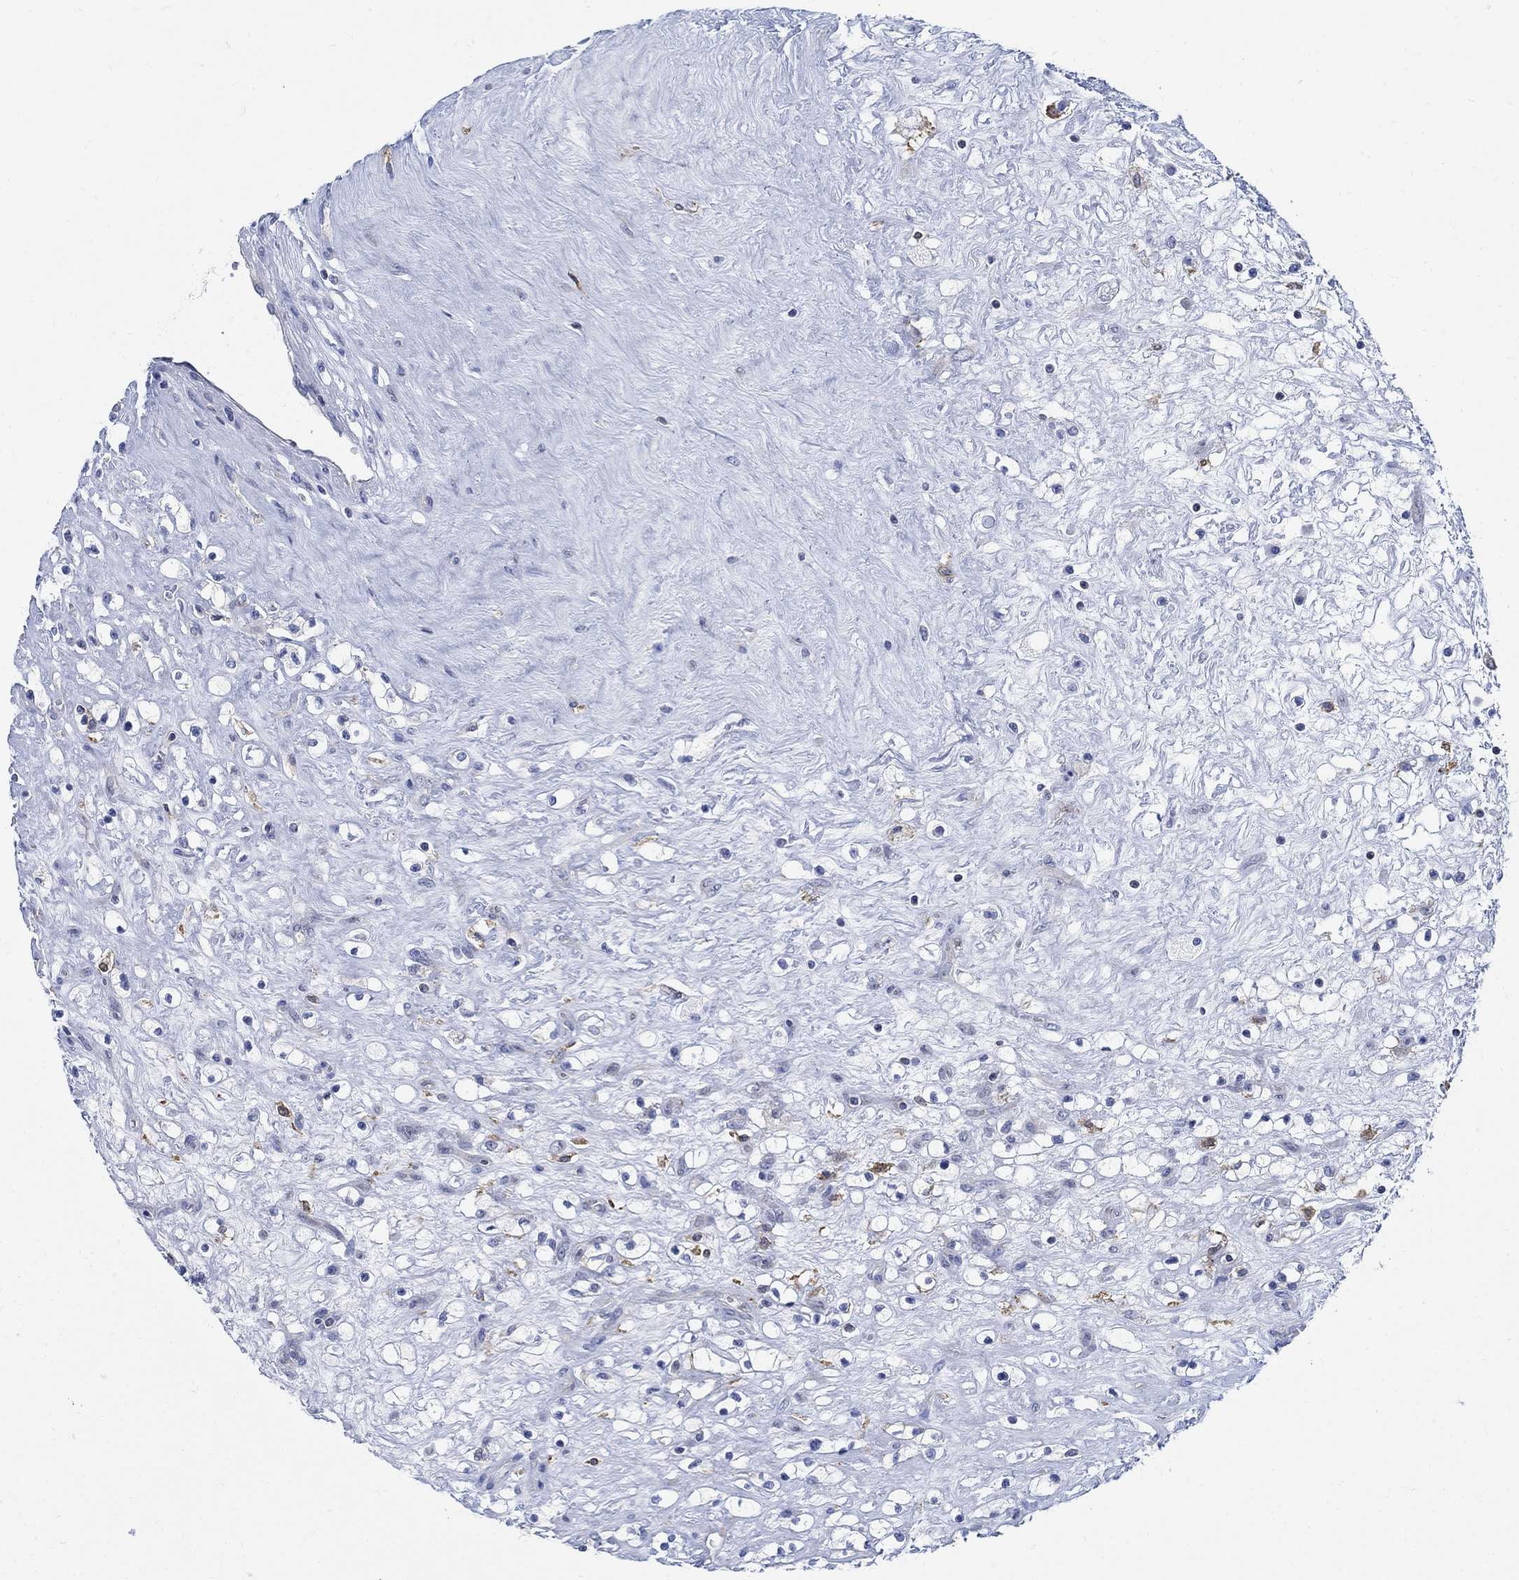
{"staining": {"intensity": "negative", "quantity": "none", "location": "none"}, "tissue": "renal cancer", "cell_type": "Tumor cells", "image_type": "cancer", "snomed": [{"axis": "morphology", "description": "Adenocarcinoma, NOS"}, {"axis": "topography", "description": "Kidney"}], "caption": "This is an immunohistochemistry (IHC) micrograph of renal cancer (adenocarcinoma). There is no staining in tumor cells.", "gene": "PHF21B", "patient": {"sex": "male", "age": 67}}